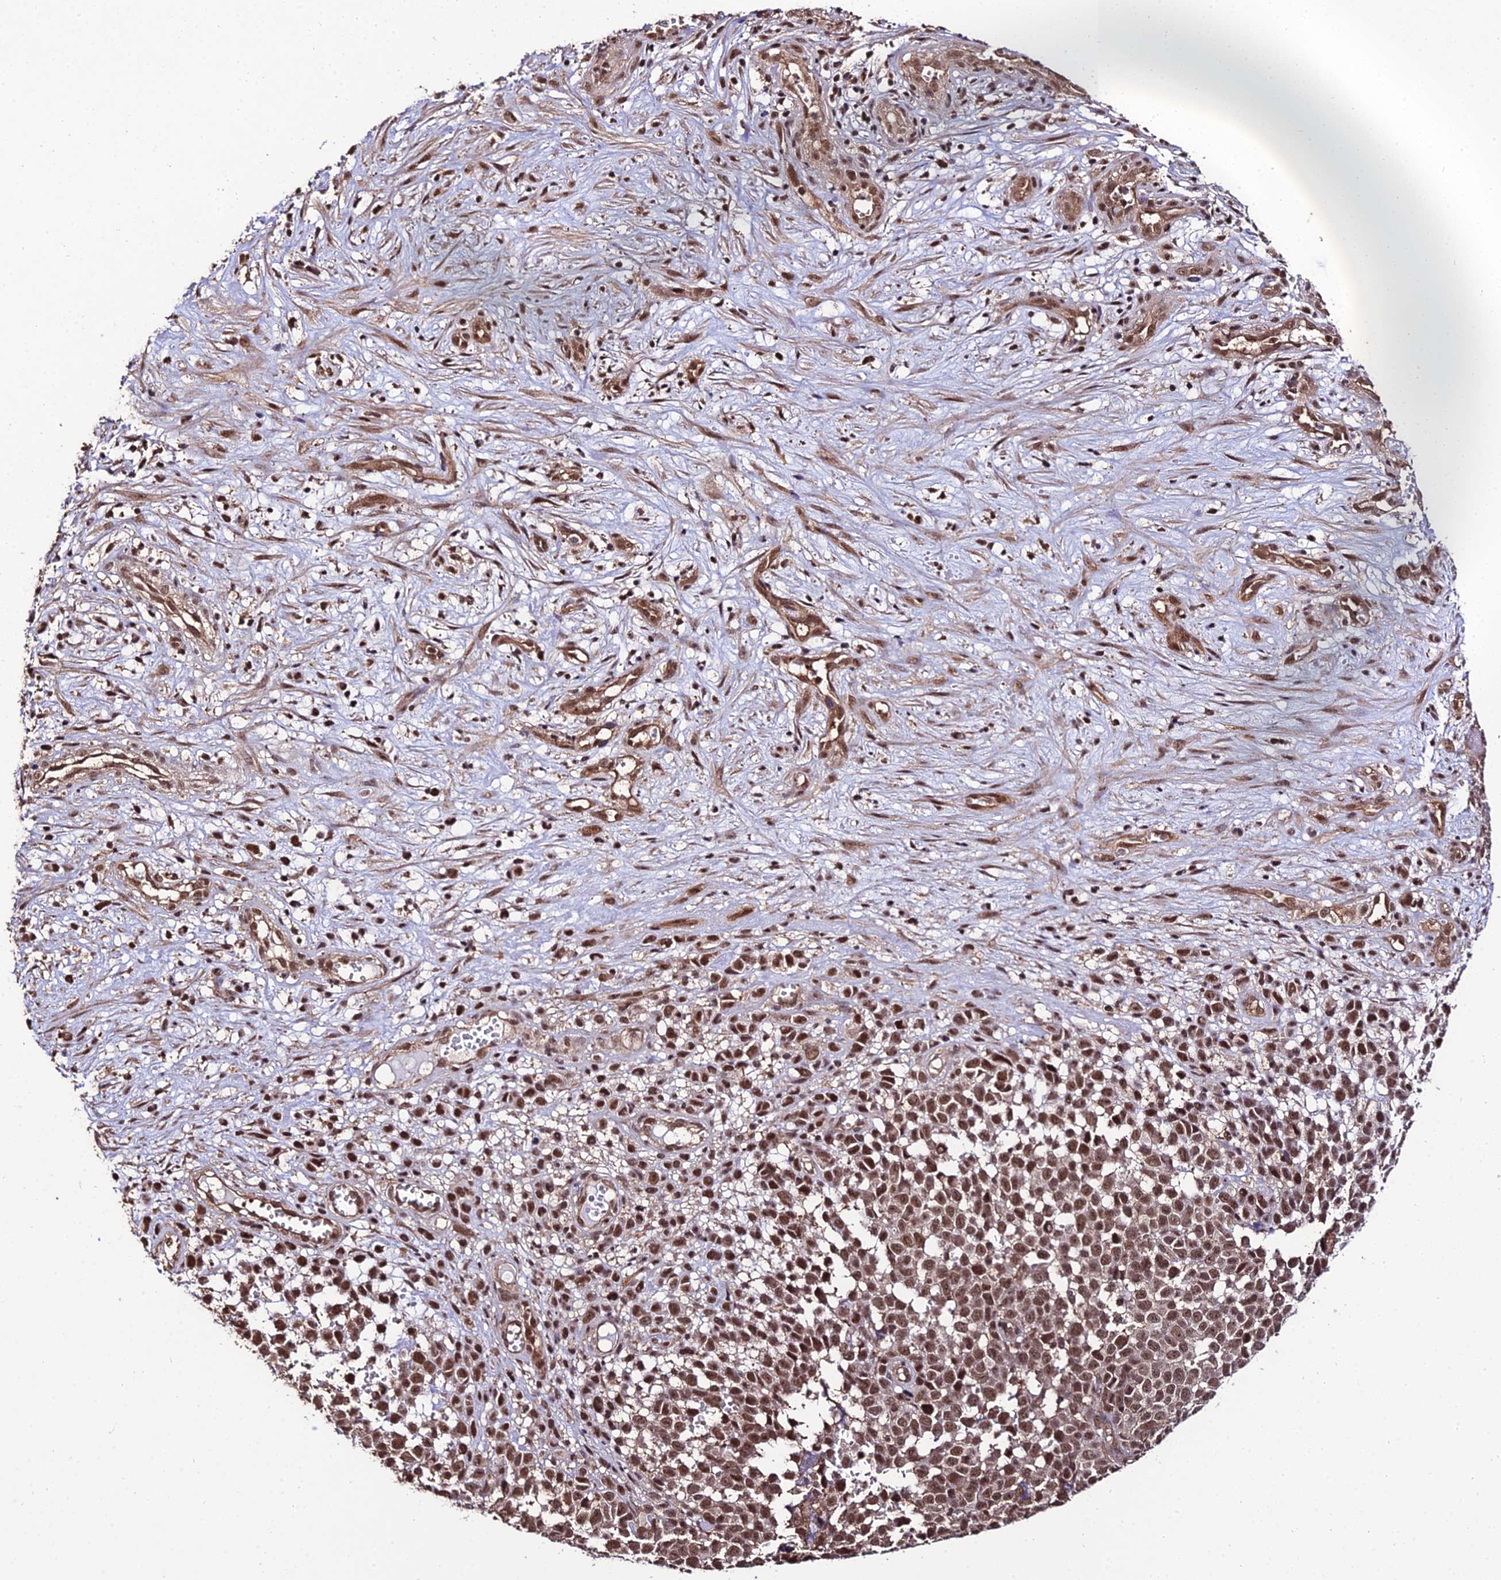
{"staining": {"intensity": "moderate", "quantity": ">75%", "location": "cytoplasmic/membranous,nuclear"}, "tissue": "melanoma", "cell_type": "Tumor cells", "image_type": "cancer", "snomed": [{"axis": "morphology", "description": "Malignant melanoma, NOS"}, {"axis": "topography", "description": "Nose, NOS"}], "caption": "Immunohistochemical staining of malignant melanoma shows medium levels of moderate cytoplasmic/membranous and nuclear protein positivity in approximately >75% of tumor cells.", "gene": "PPP4C", "patient": {"sex": "female", "age": 48}}